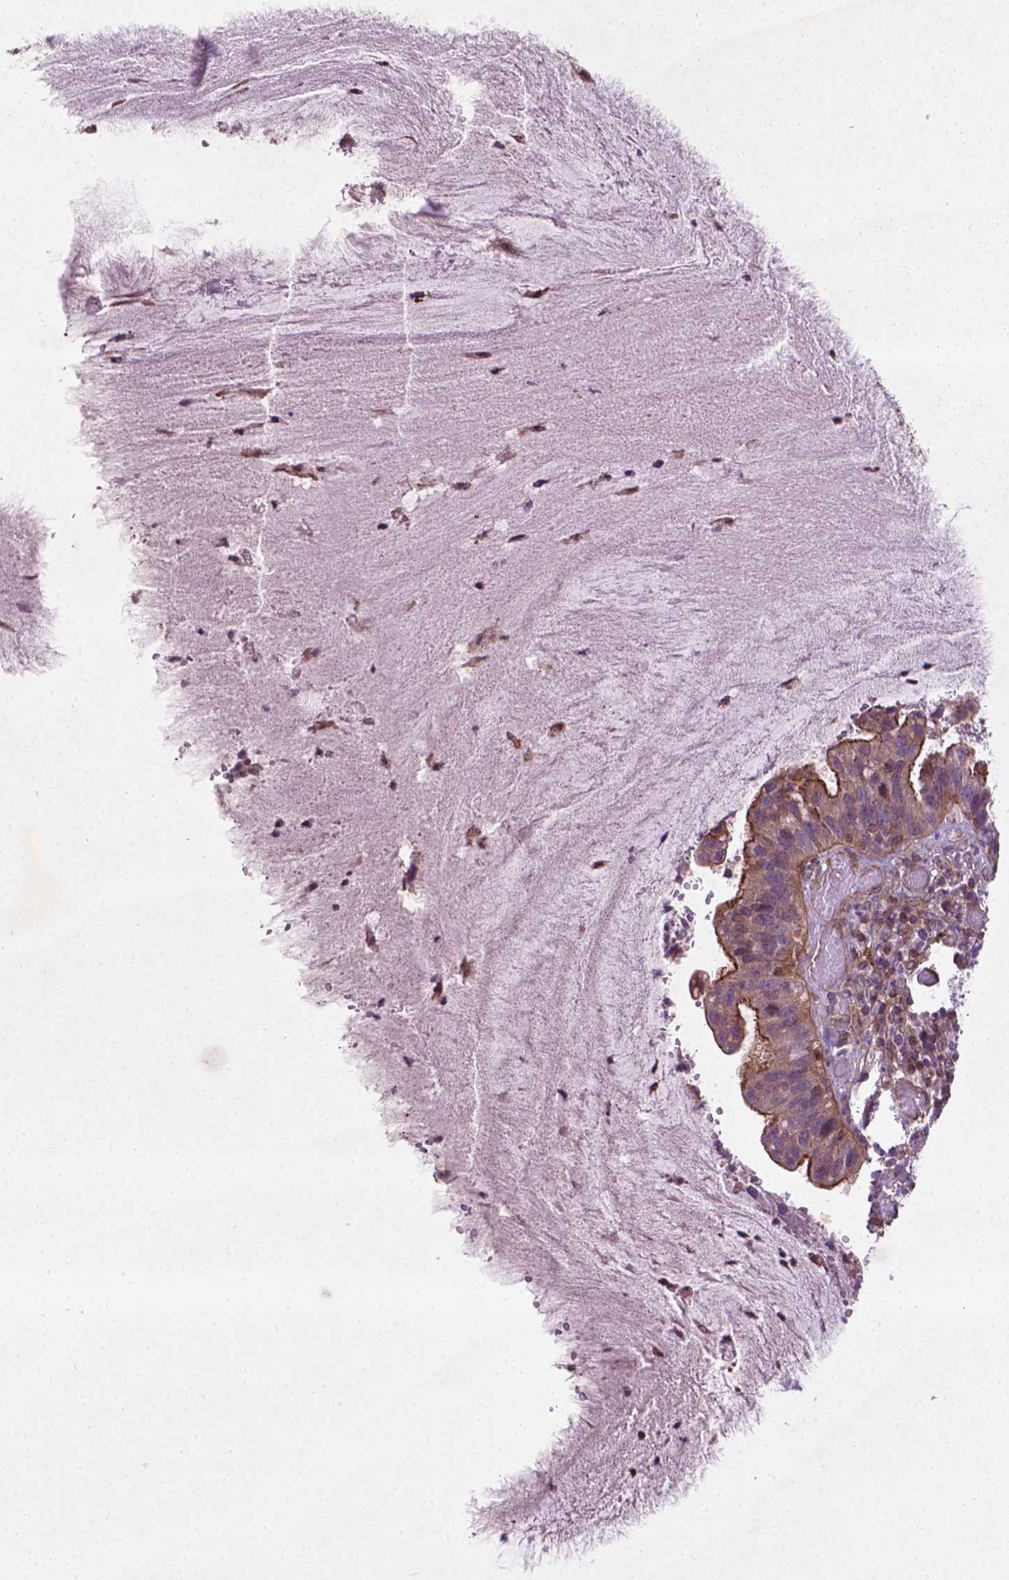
{"staining": {"intensity": "weak", "quantity": ">75%", "location": "cytoplasmic/membranous"}, "tissue": "cervical cancer", "cell_type": "Tumor cells", "image_type": "cancer", "snomed": [{"axis": "morphology", "description": "Adenocarcinoma, NOS"}, {"axis": "topography", "description": "Cervix"}], "caption": "An IHC micrograph of neoplastic tissue is shown. Protein staining in brown highlights weak cytoplasmic/membranous positivity in cervical adenocarcinoma within tumor cells.", "gene": "TCHP", "patient": {"sex": "female", "age": 34}}